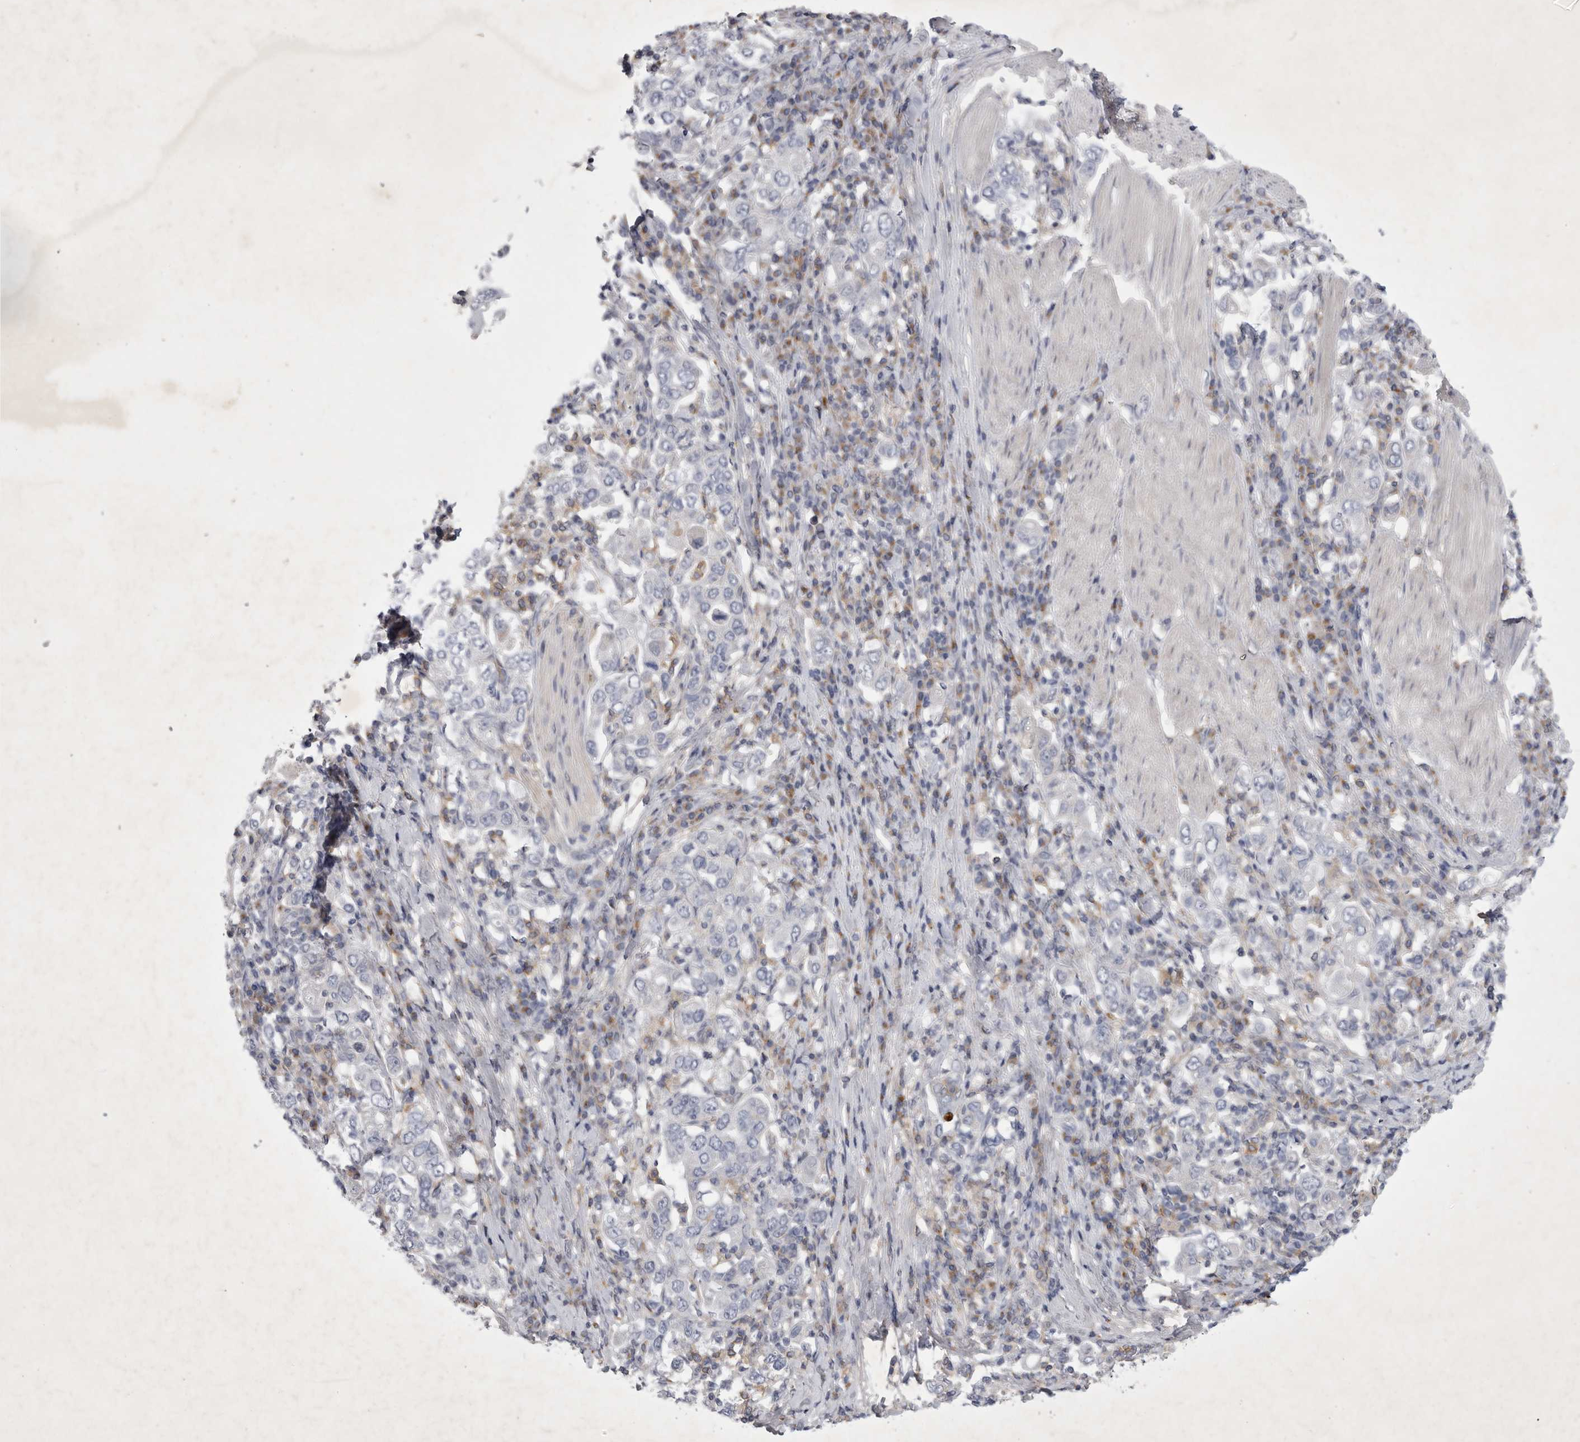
{"staining": {"intensity": "negative", "quantity": "none", "location": "none"}, "tissue": "stomach cancer", "cell_type": "Tumor cells", "image_type": "cancer", "snomed": [{"axis": "morphology", "description": "Adenocarcinoma, NOS"}, {"axis": "topography", "description": "Stomach, upper"}], "caption": "The immunohistochemistry photomicrograph has no significant expression in tumor cells of stomach cancer (adenocarcinoma) tissue. Nuclei are stained in blue.", "gene": "SIGLEC10", "patient": {"sex": "male", "age": 62}}